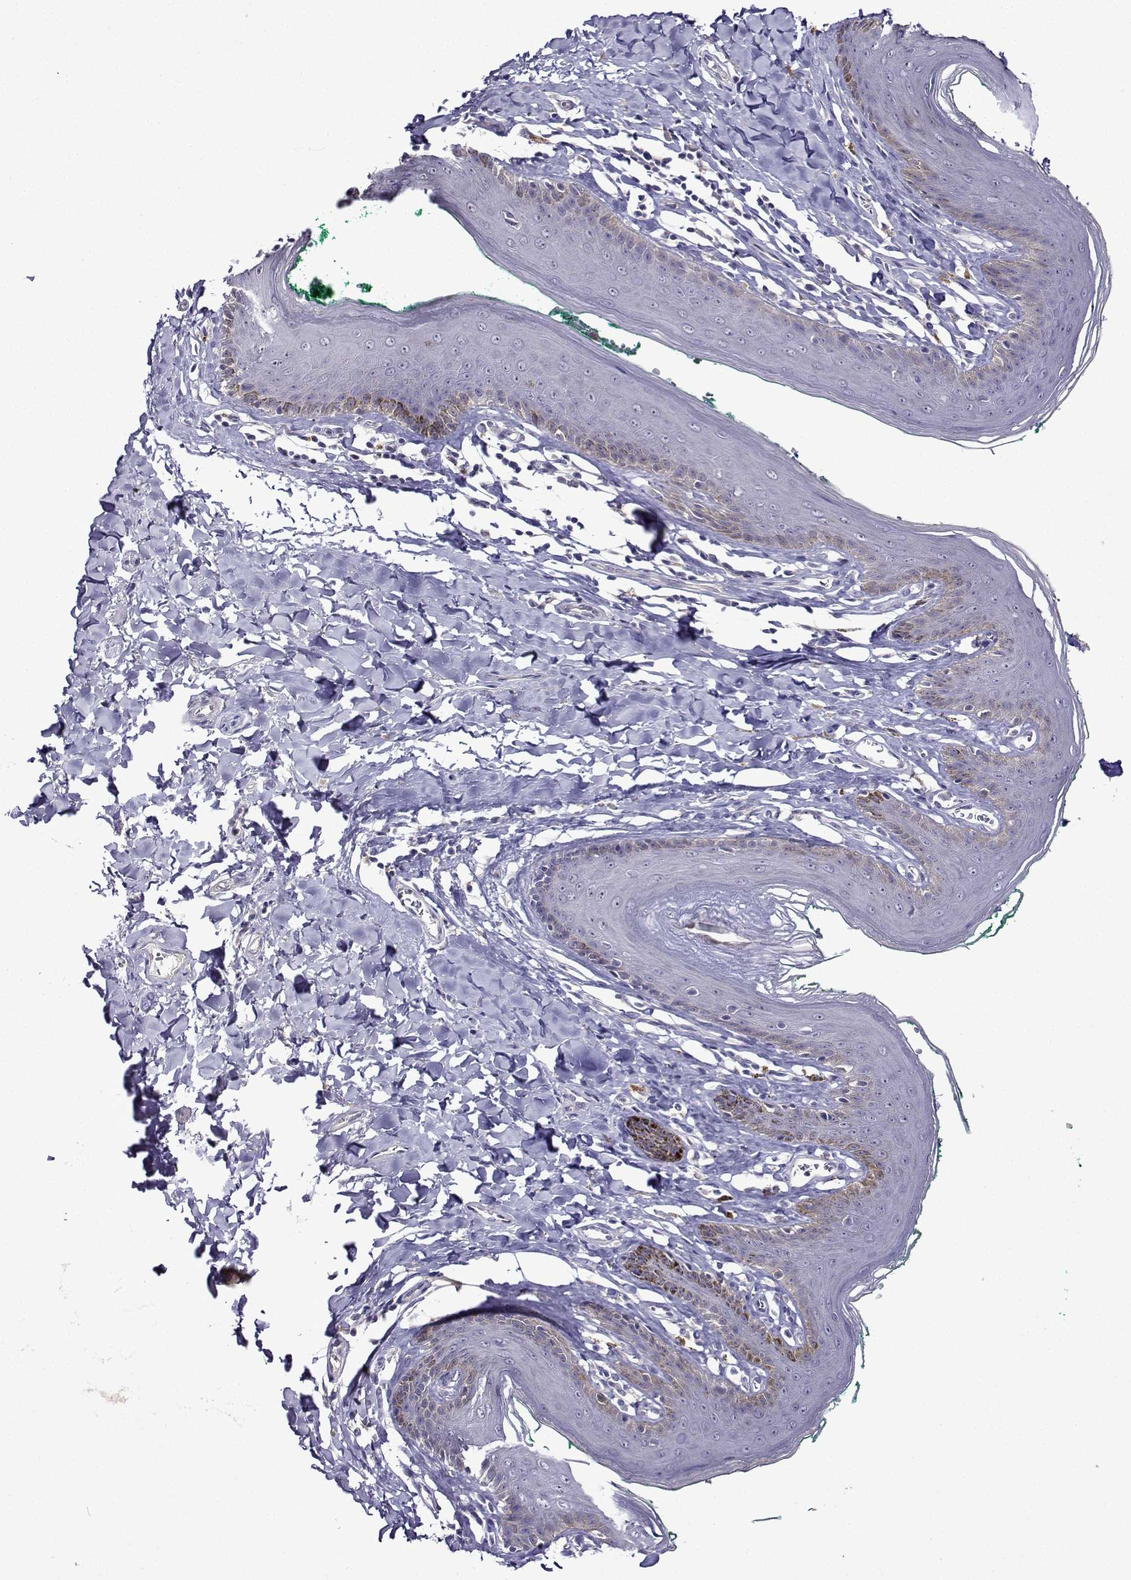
{"staining": {"intensity": "moderate", "quantity": "<25%", "location": "cytoplasmic/membranous"}, "tissue": "skin", "cell_type": "Epidermal cells", "image_type": "normal", "snomed": [{"axis": "morphology", "description": "Normal tissue, NOS"}, {"axis": "topography", "description": "Vulva"}, {"axis": "topography", "description": "Peripheral nerve tissue"}], "caption": "IHC (DAB) staining of benign skin shows moderate cytoplasmic/membranous protein expression in about <25% of epidermal cells.", "gene": "SULT2A1", "patient": {"sex": "female", "age": 66}}